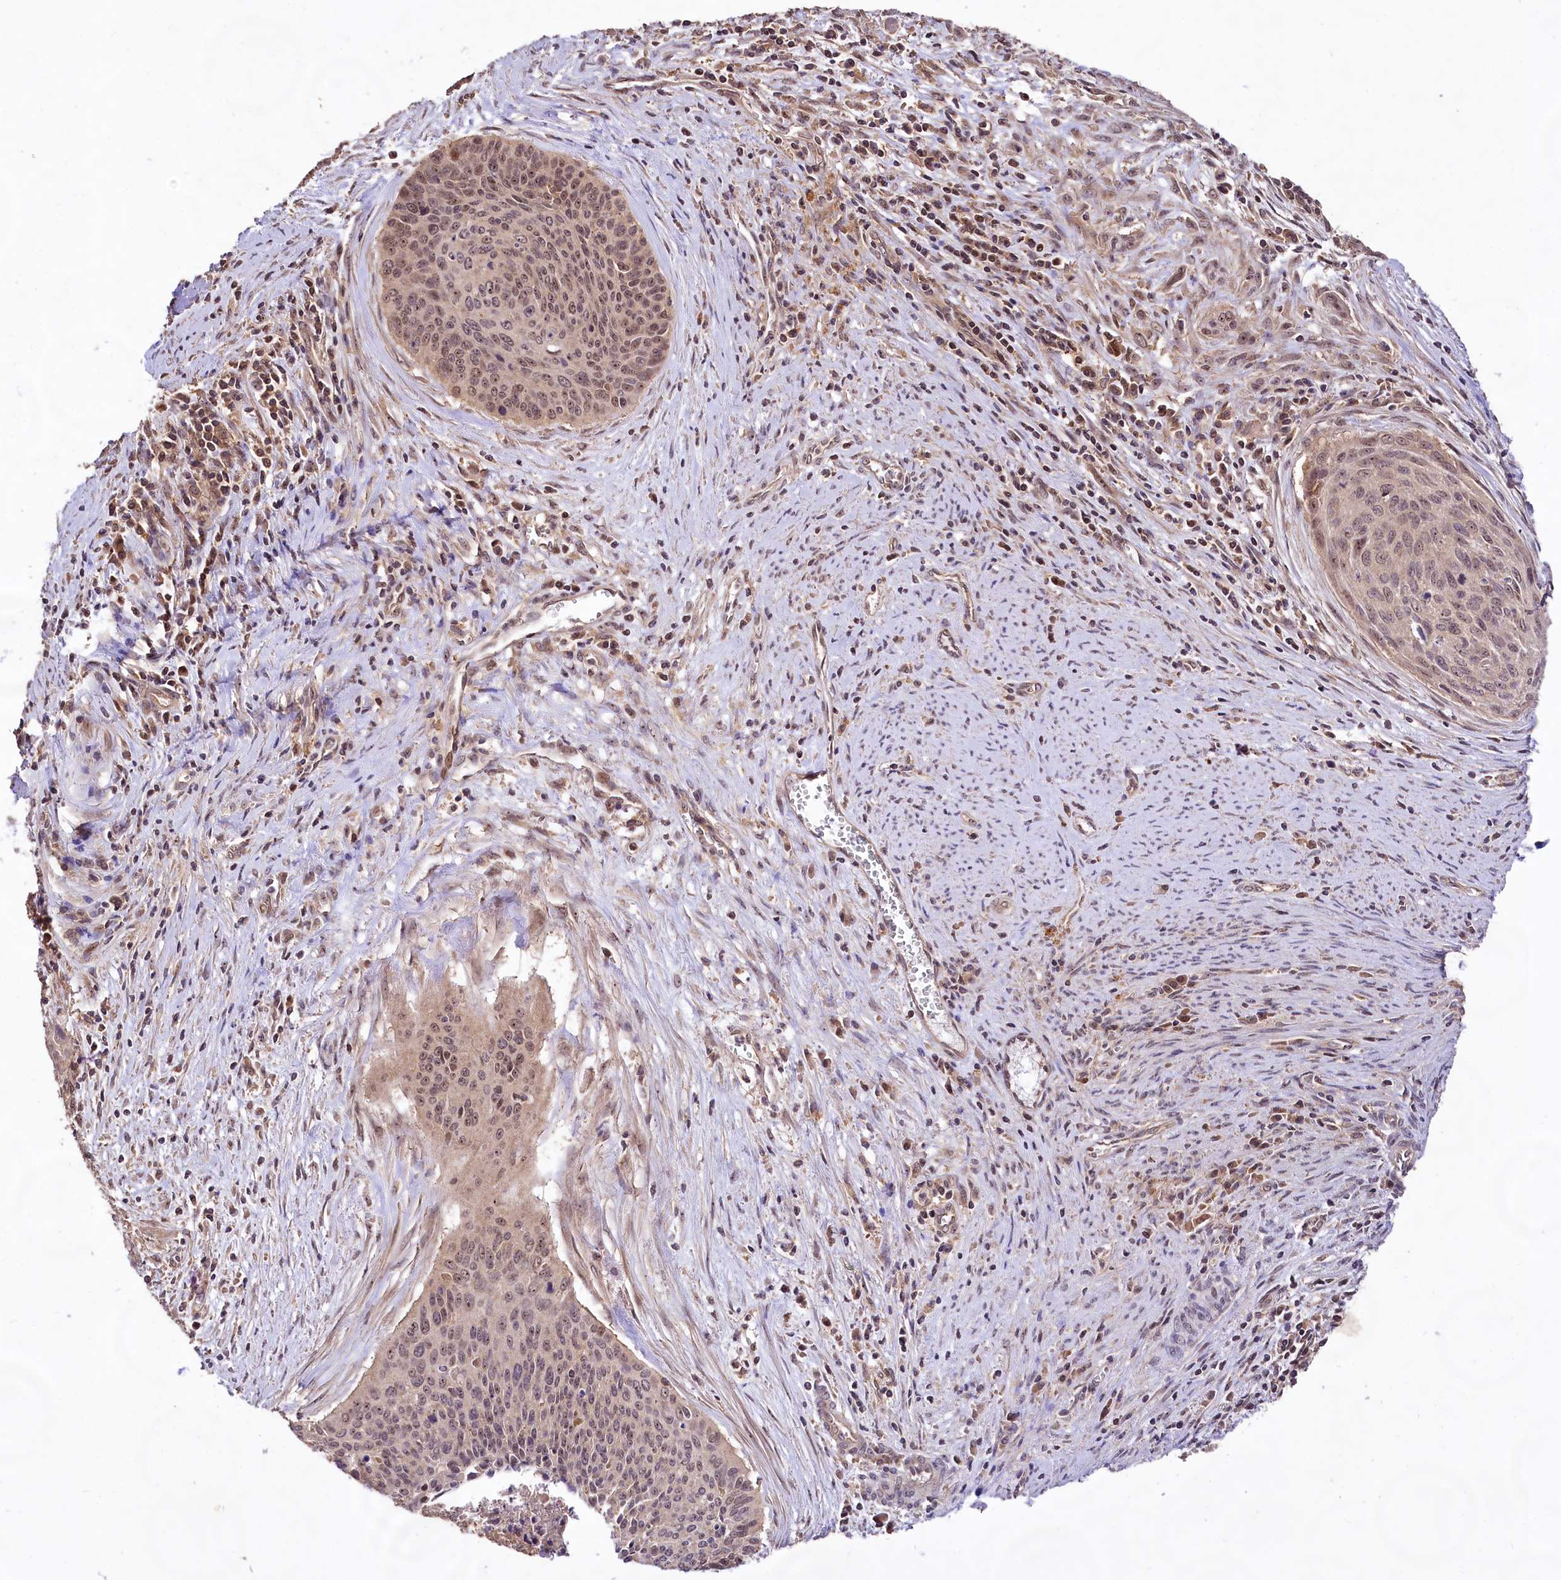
{"staining": {"intensity": "moderate", "quantity": ">75%", "location": "nuclear"}, "tissue": "cervical cancer", "cell_type": "Tumor cells", "image_type": "cancer", "snomed": [{"axis": "morphology", "description": "Squamous cell carcinoma, NOS"}, {"axis": "topography", "description": "Cervix"}], "caption": "Moderate nuclear expression for a protein is appreciated in approximately >75% of tumor cells of cervical cancer using immunohistochemistry (IHC).", "gene": "RRP8", "patient": {"sex": "female", "age": 55}}